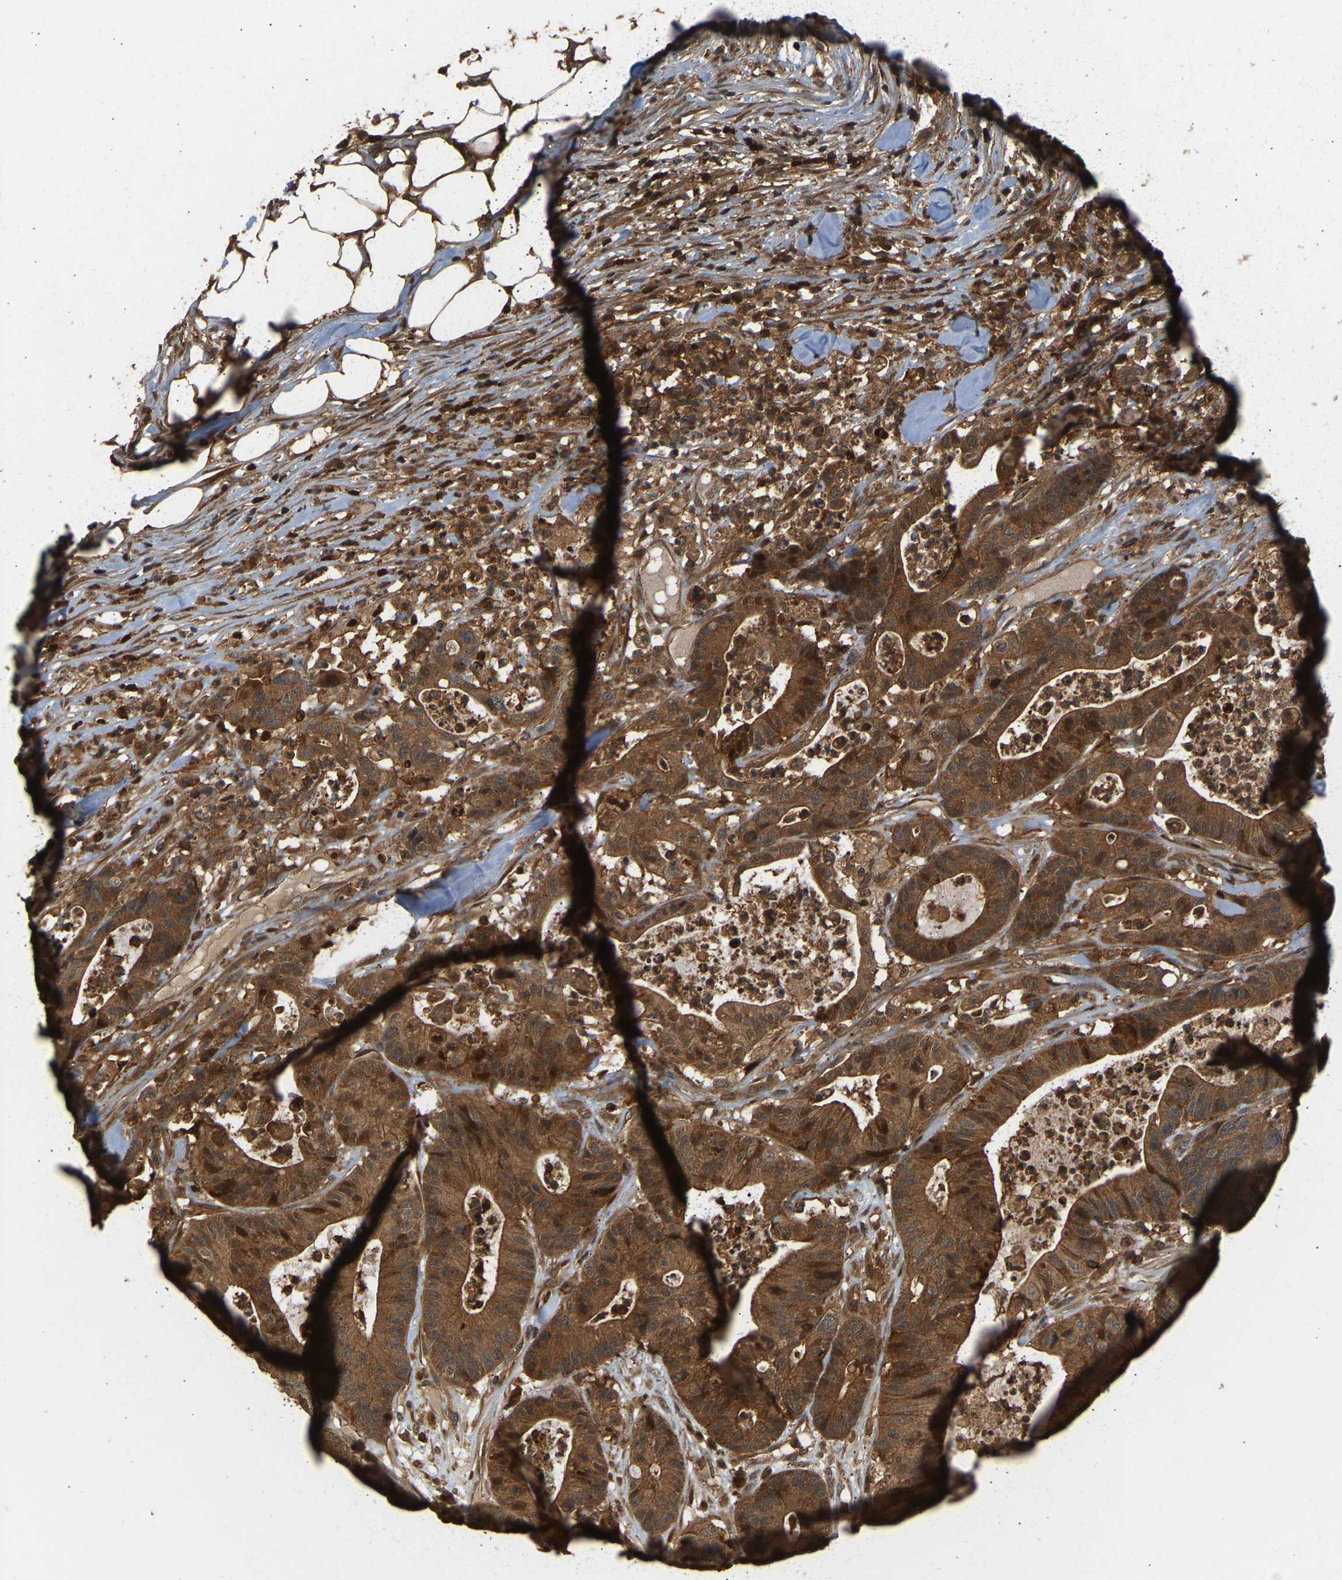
{"staining": {"intensity": "strong", "quantity": ">75%", "location": "cytoplasmic/membranous"}, "tissue": "colorectal cancer", "cell_type": "Tumor cells", "image_type": "cancer", "snomed": [{"axis": "morphology", "description": "Adenocarcinoma, NOS"}, {"axis": "topography", "description": "Colon"}], "caption": "Human adenocarcinoma (colorectal) stained with a brown dye demonstrates strong cytoplasmic/membranous positive staining in about >75% of tumor cells.", "gene": "GOPC", "patient": {"sex": "female", "age": 84}}